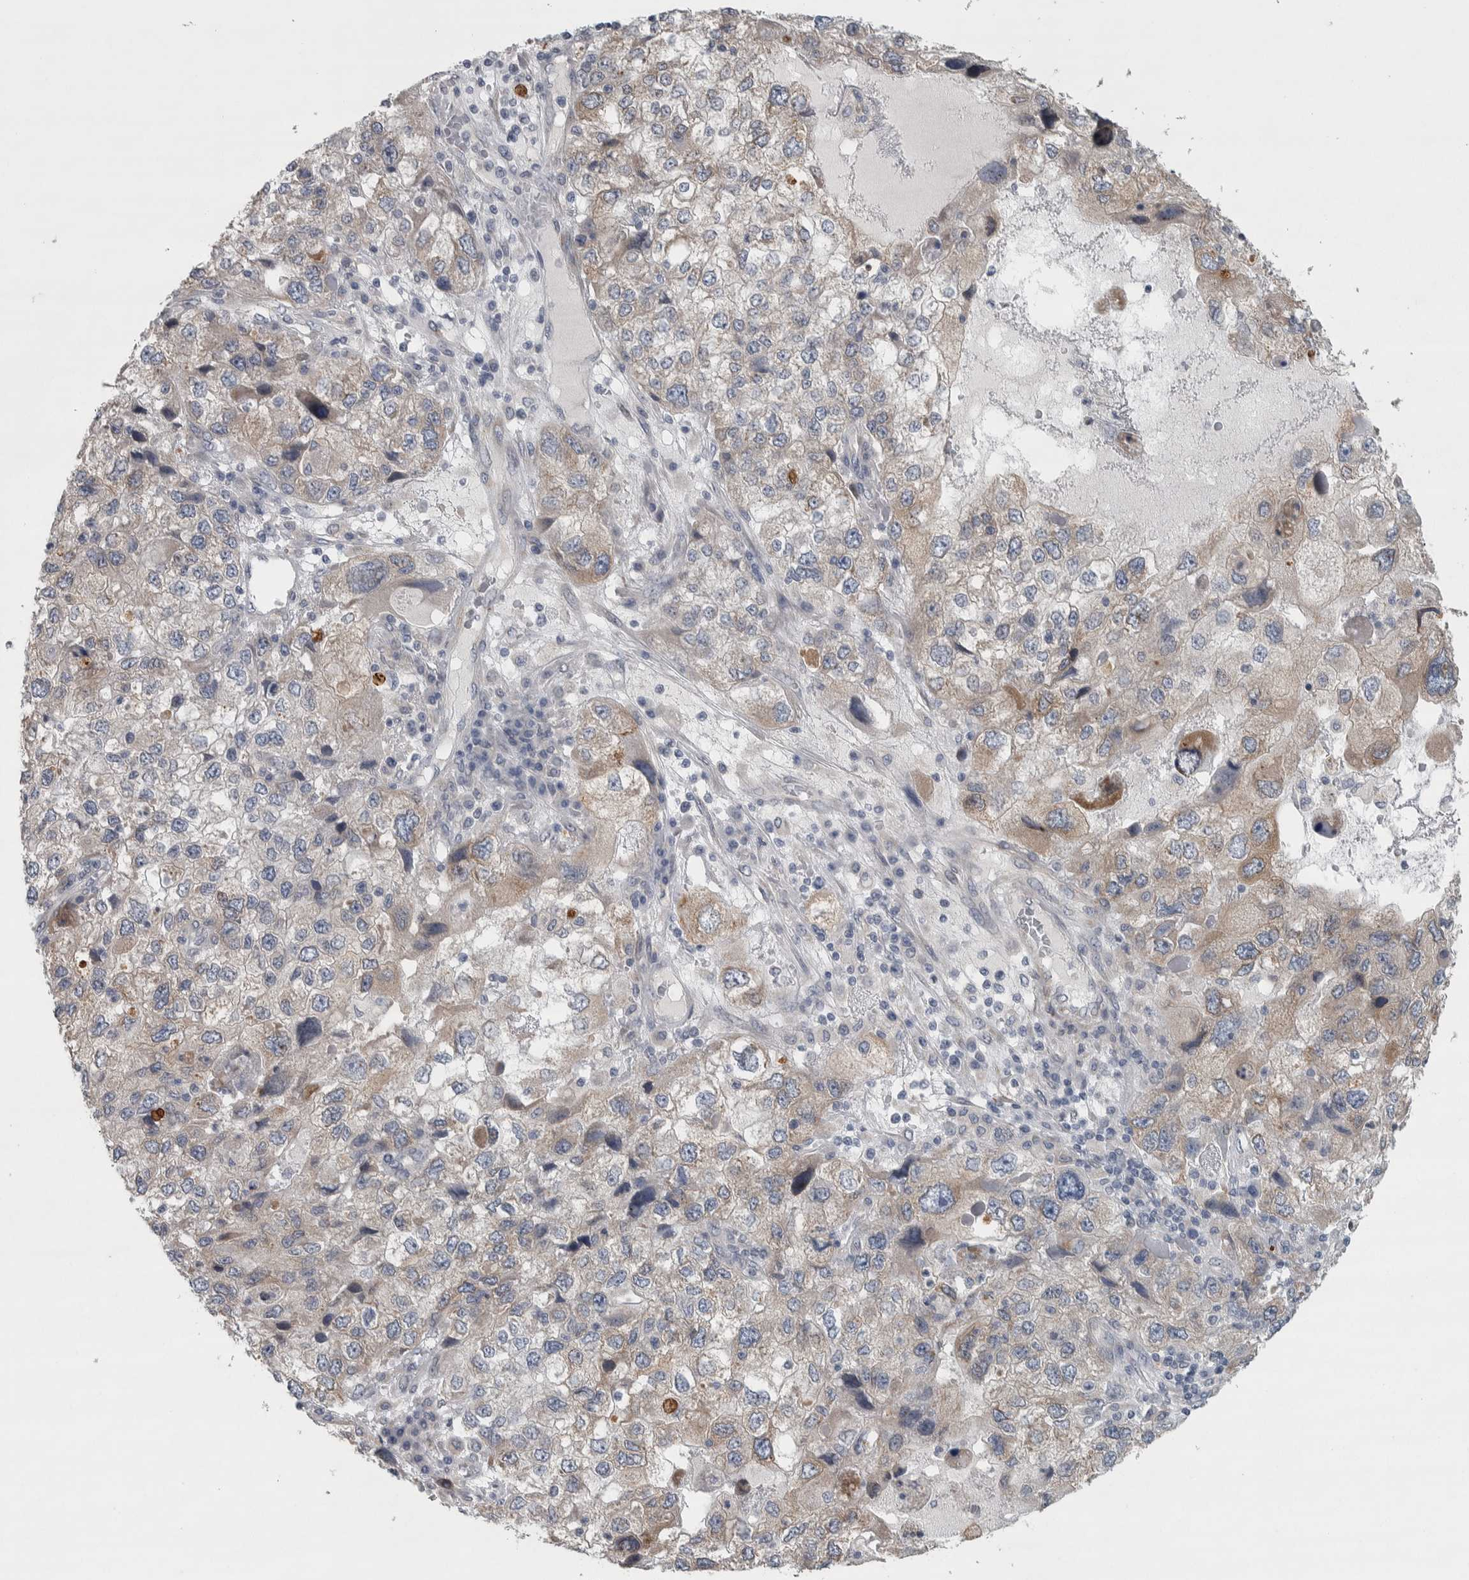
{"staining": {"intensity": "weak", "quantity": "25%-75%", "location": "cytoplasmic/membranous"}, "tissue": "endometrial cancer", "cell_type": "Tumor cells", "image_type": "cancer", "snomed": [{"axis": "morphology", "description": "Adenocarcinoma, NOS"}, {"axis": "topography", "description": "Endometrium"}], "caption": "This is an image of immunohistochemistry staining of adenocarcinoma (endometrial), which shows weak expression in the cytoplasmic/membranous of tumor cells.", "gene": "SIGMAR1", "patient": {"sex": "female", "age": 49}}